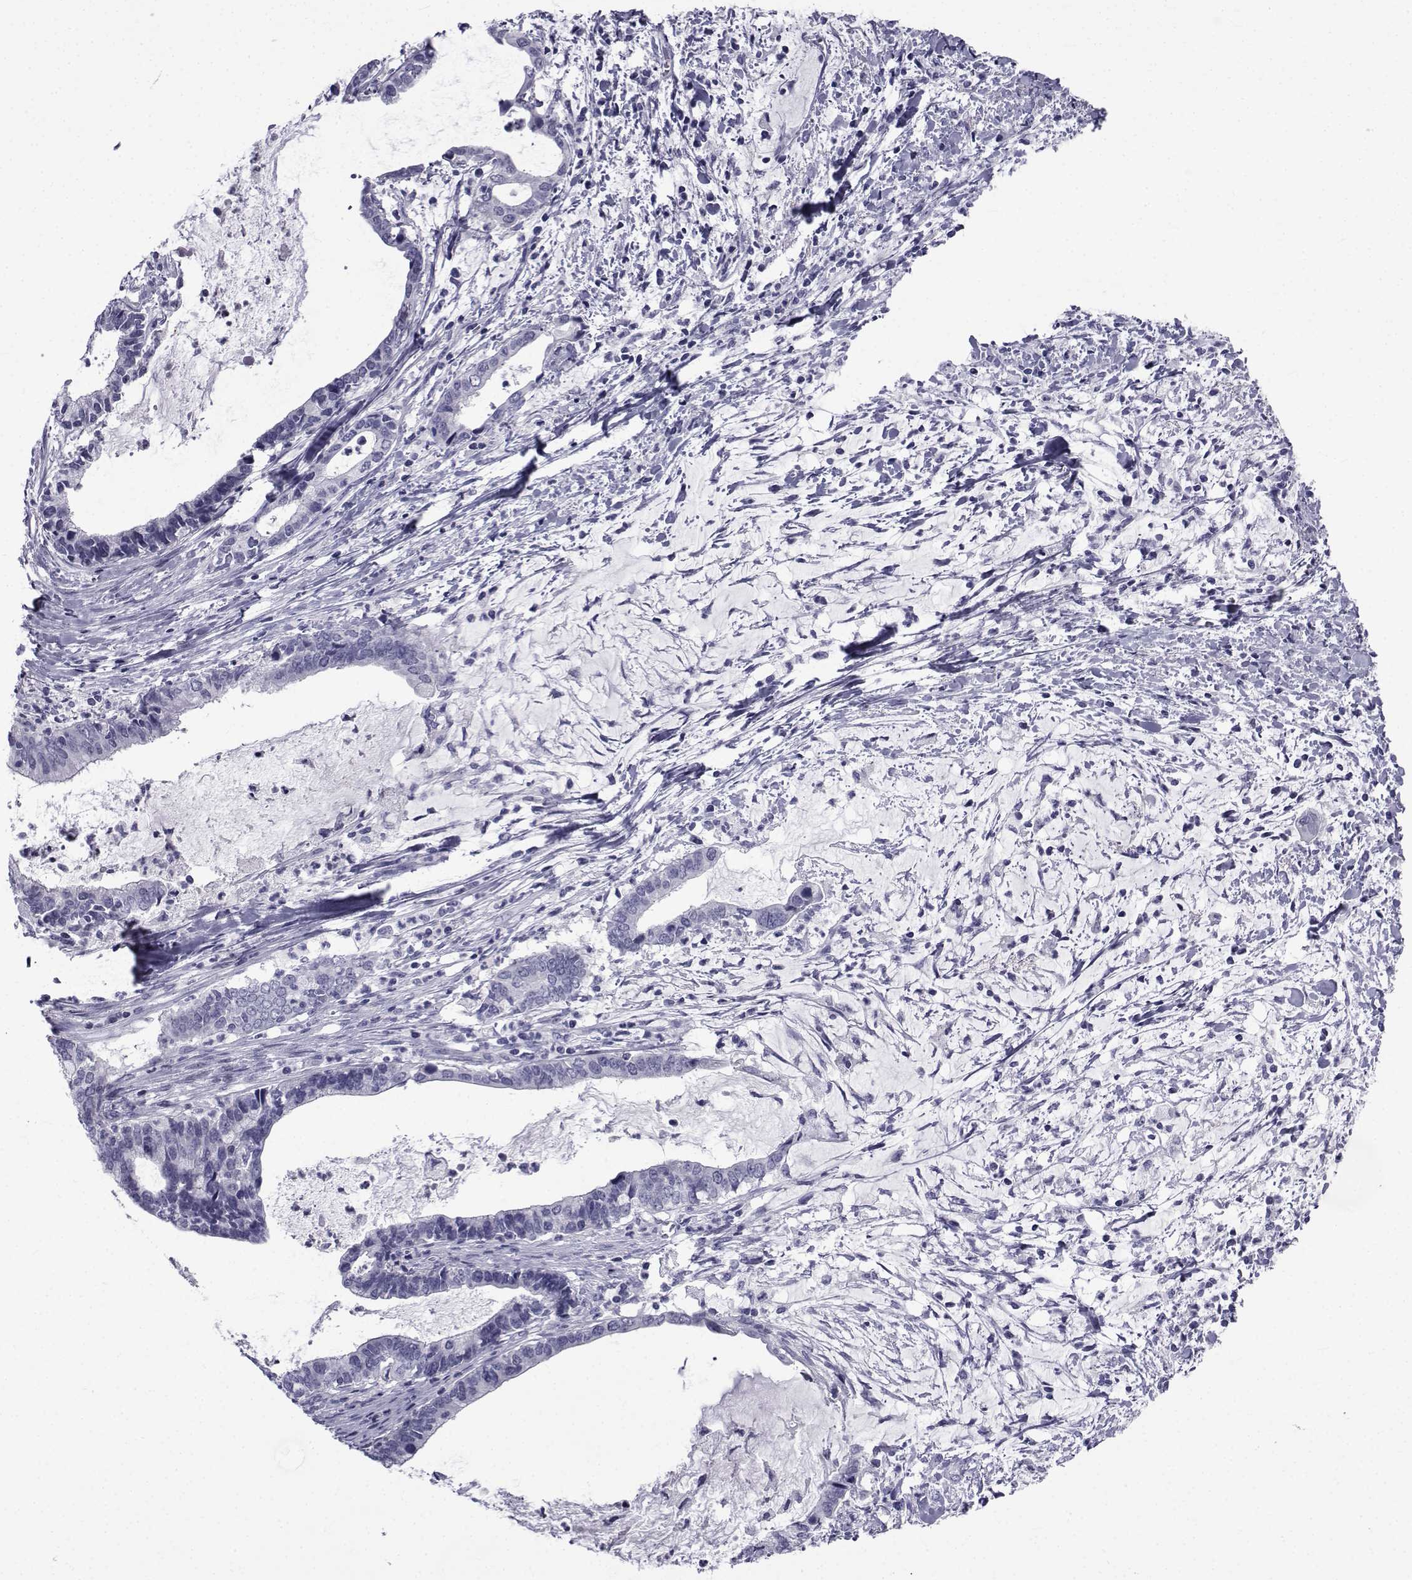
{"staining": {"intensity": "negative", "quantity": "none", "location": "none"}, "tissue": "cervical cancer", "cell_type": "Tumor cells", "image_type": "cancer", "snomed": [{"axis": "morphology", "description": "Adenocarcinoma, NOS"}, {"axis": "topography", "description": "Cervix"}], "caption": "Protein analysis of cervical adenocarcinoma shows no significant staining in tumor cells. (Brightfield microscopy of DAB immunohistochemistry (IHC) at high magnification).", "gene": "PDE6H", "patient": {"sex": "female", "age": 42}}